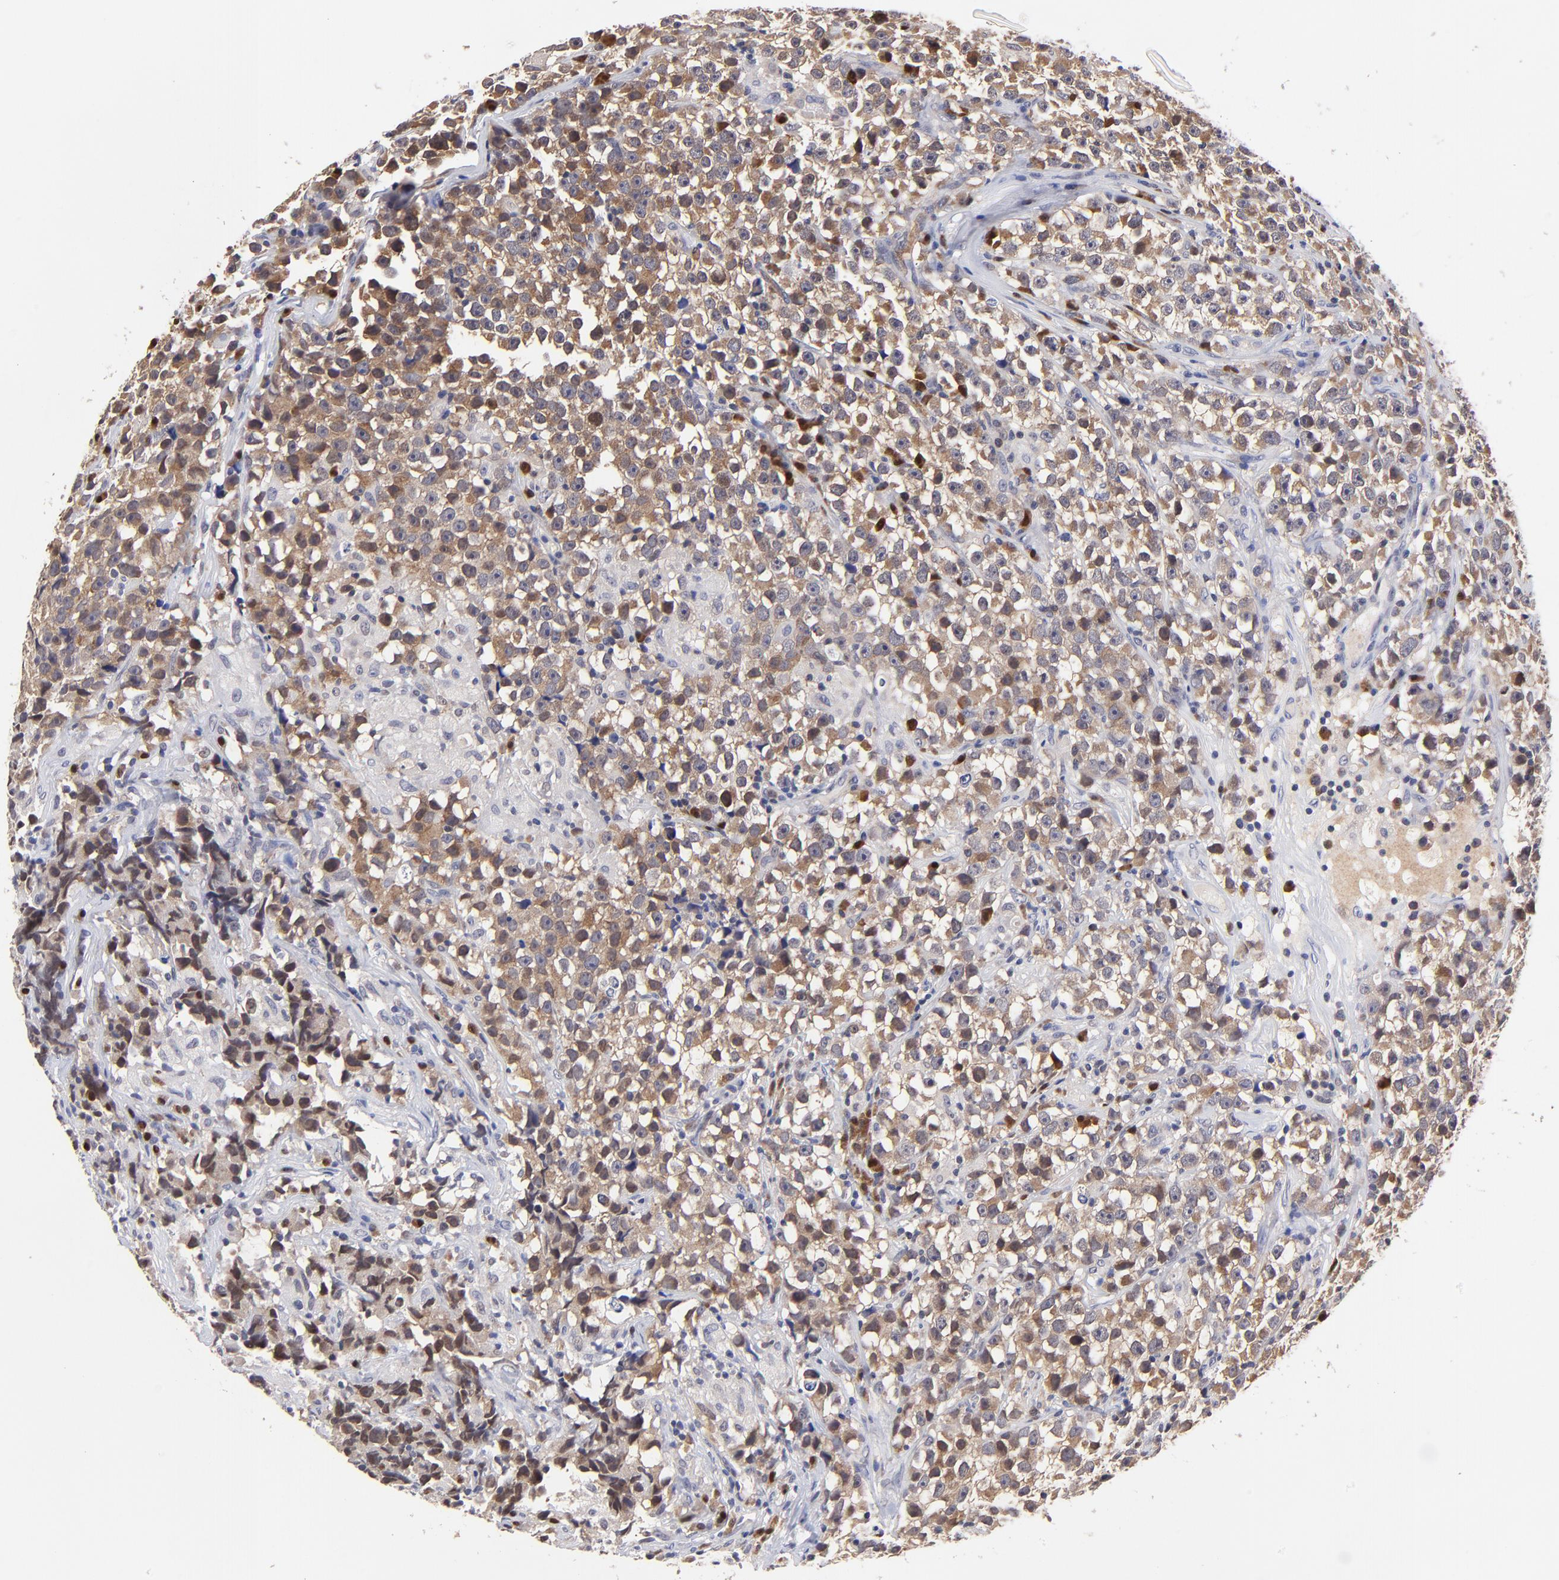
{"staining": {"intensity": "moderate", "quantity": ">75%", "location": "cytoplasmic/membranous"}, "tissue": "testis cancer", "cell_type": "Tumor cells", "image_type": "cancer", "snomed": [{"axis": "morphology", "description": "Seminoma, NOS"}, {"axis": "topography", "description": "Testis"}], "caption": "Human testis cancer (seminoma) stained for a protein (brown) demonstrates moderate cytoplasmic/membranous positive positivity in approximately >75% of tumor cells.", "gene": "ZNF155", "patient": {"sex": "male", "age": 33}}